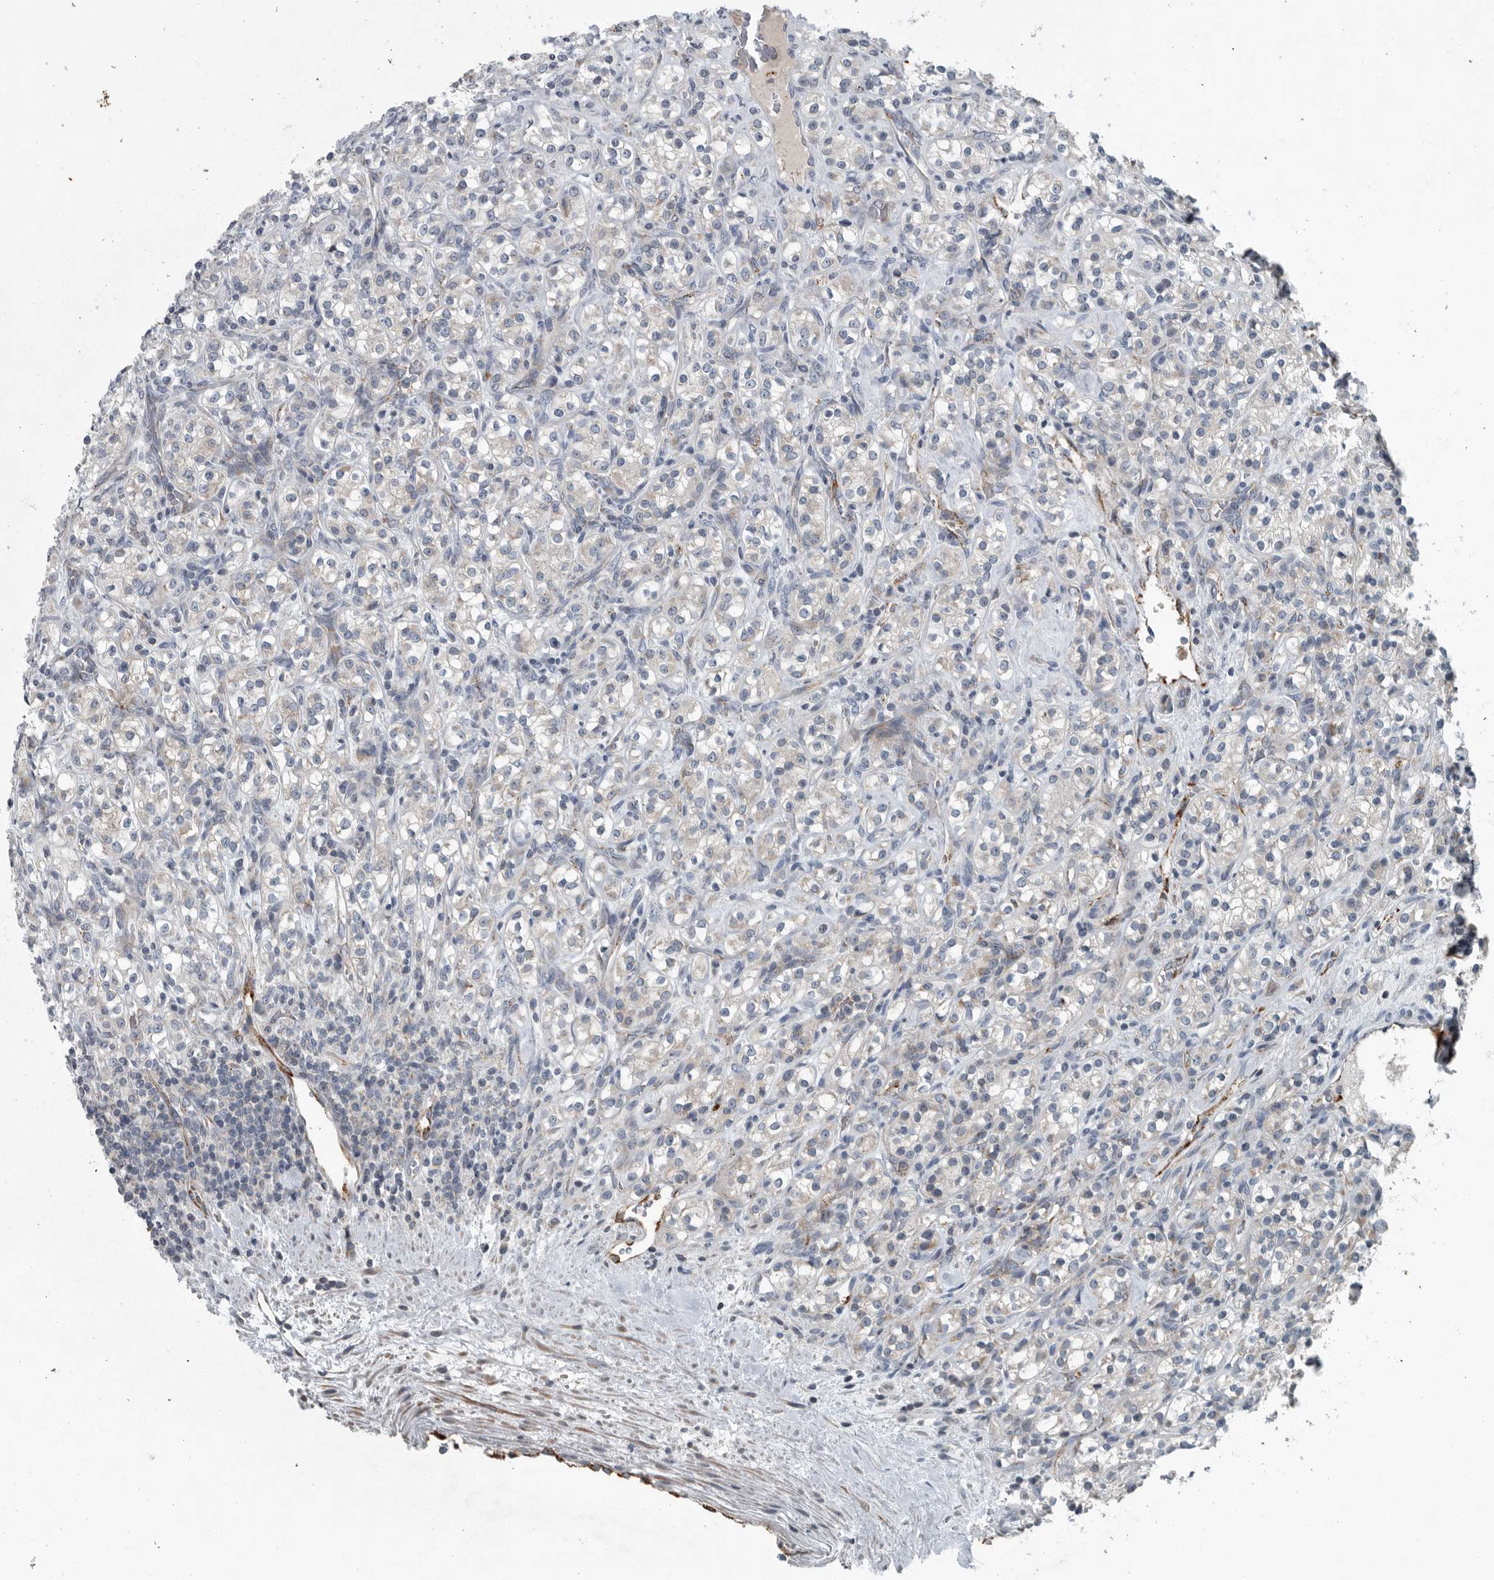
{"staining": {"intensity": "negative", "quantity": "none", "location": "none"}, "tissue": "renal cancer", "cell_type": "Tumor cells", "image_type": "cancer", "snomed": [{"axis": "morphology", "description": "Adenocarcinoma, NOS"}, {"axis": "topography", "description": "Kidney"}], "caption": "The image shows no significant positivity in tumor cells of renal cancer (adenocarcinoma). (DAB immunohistochemistry visualized using brightfield microscopy, high magnification).", "gene": "MPP3", "patient": {"sex": "male", "age": 77}}